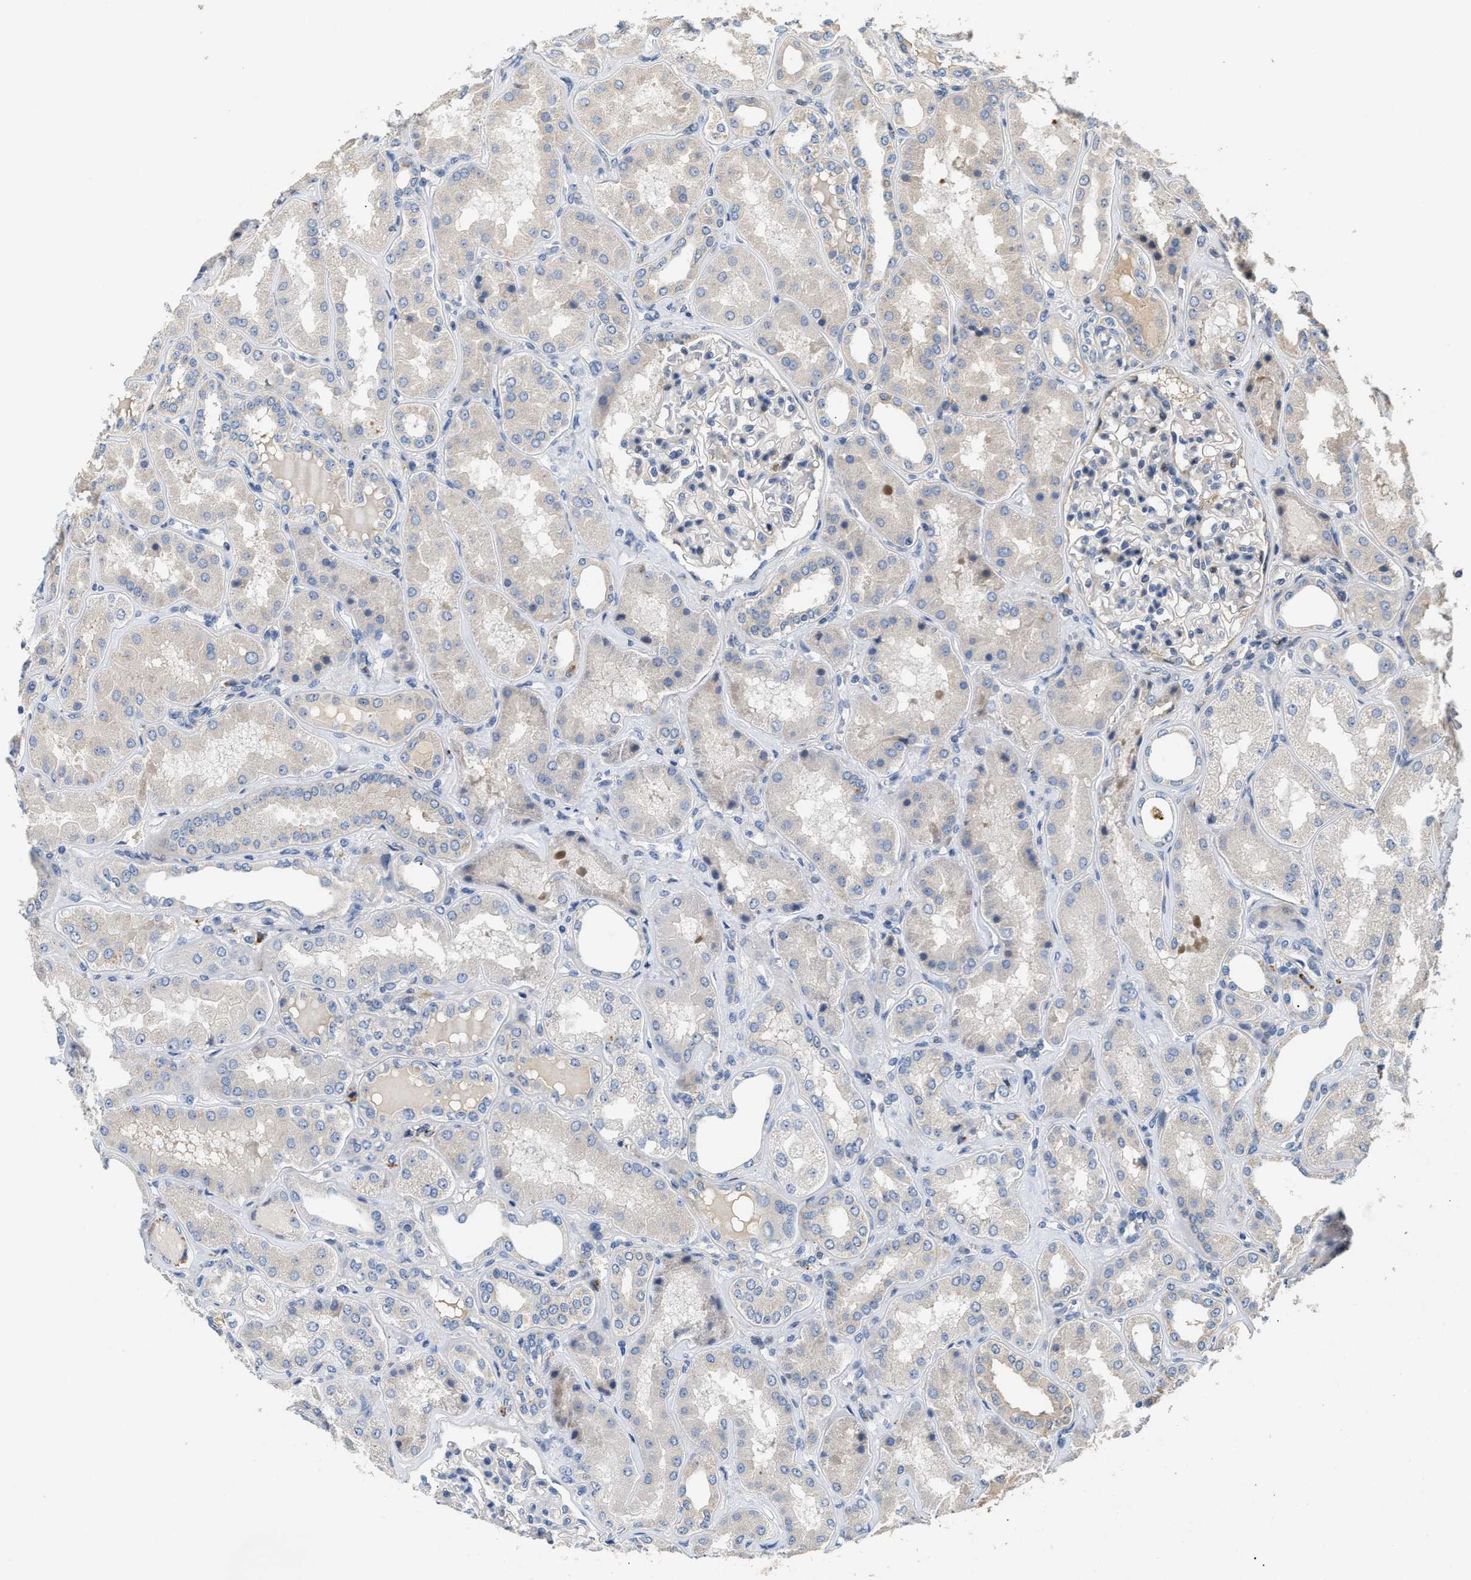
{"staining": {"intensity": "negative", "quantity": "none", "location": "none"}, "tissue": "kidney", "cell_type": "Cells in glomeruli", "image_type": "normal", "snomed": [{"axis": "morphology", "description": "Normal tissue, NOS"}, {"axis": "topography", "description": "Kidney"}], "caption": "Immunohistochemistry (IHC) photomicrograph of unremarkable kidney stained for a protein (brown), which reveals no expression in cells in glomeruli. Nuclei are stained in blue.", "gene": "IL17RC", "patient": {"sex": "female", "age": 56}}